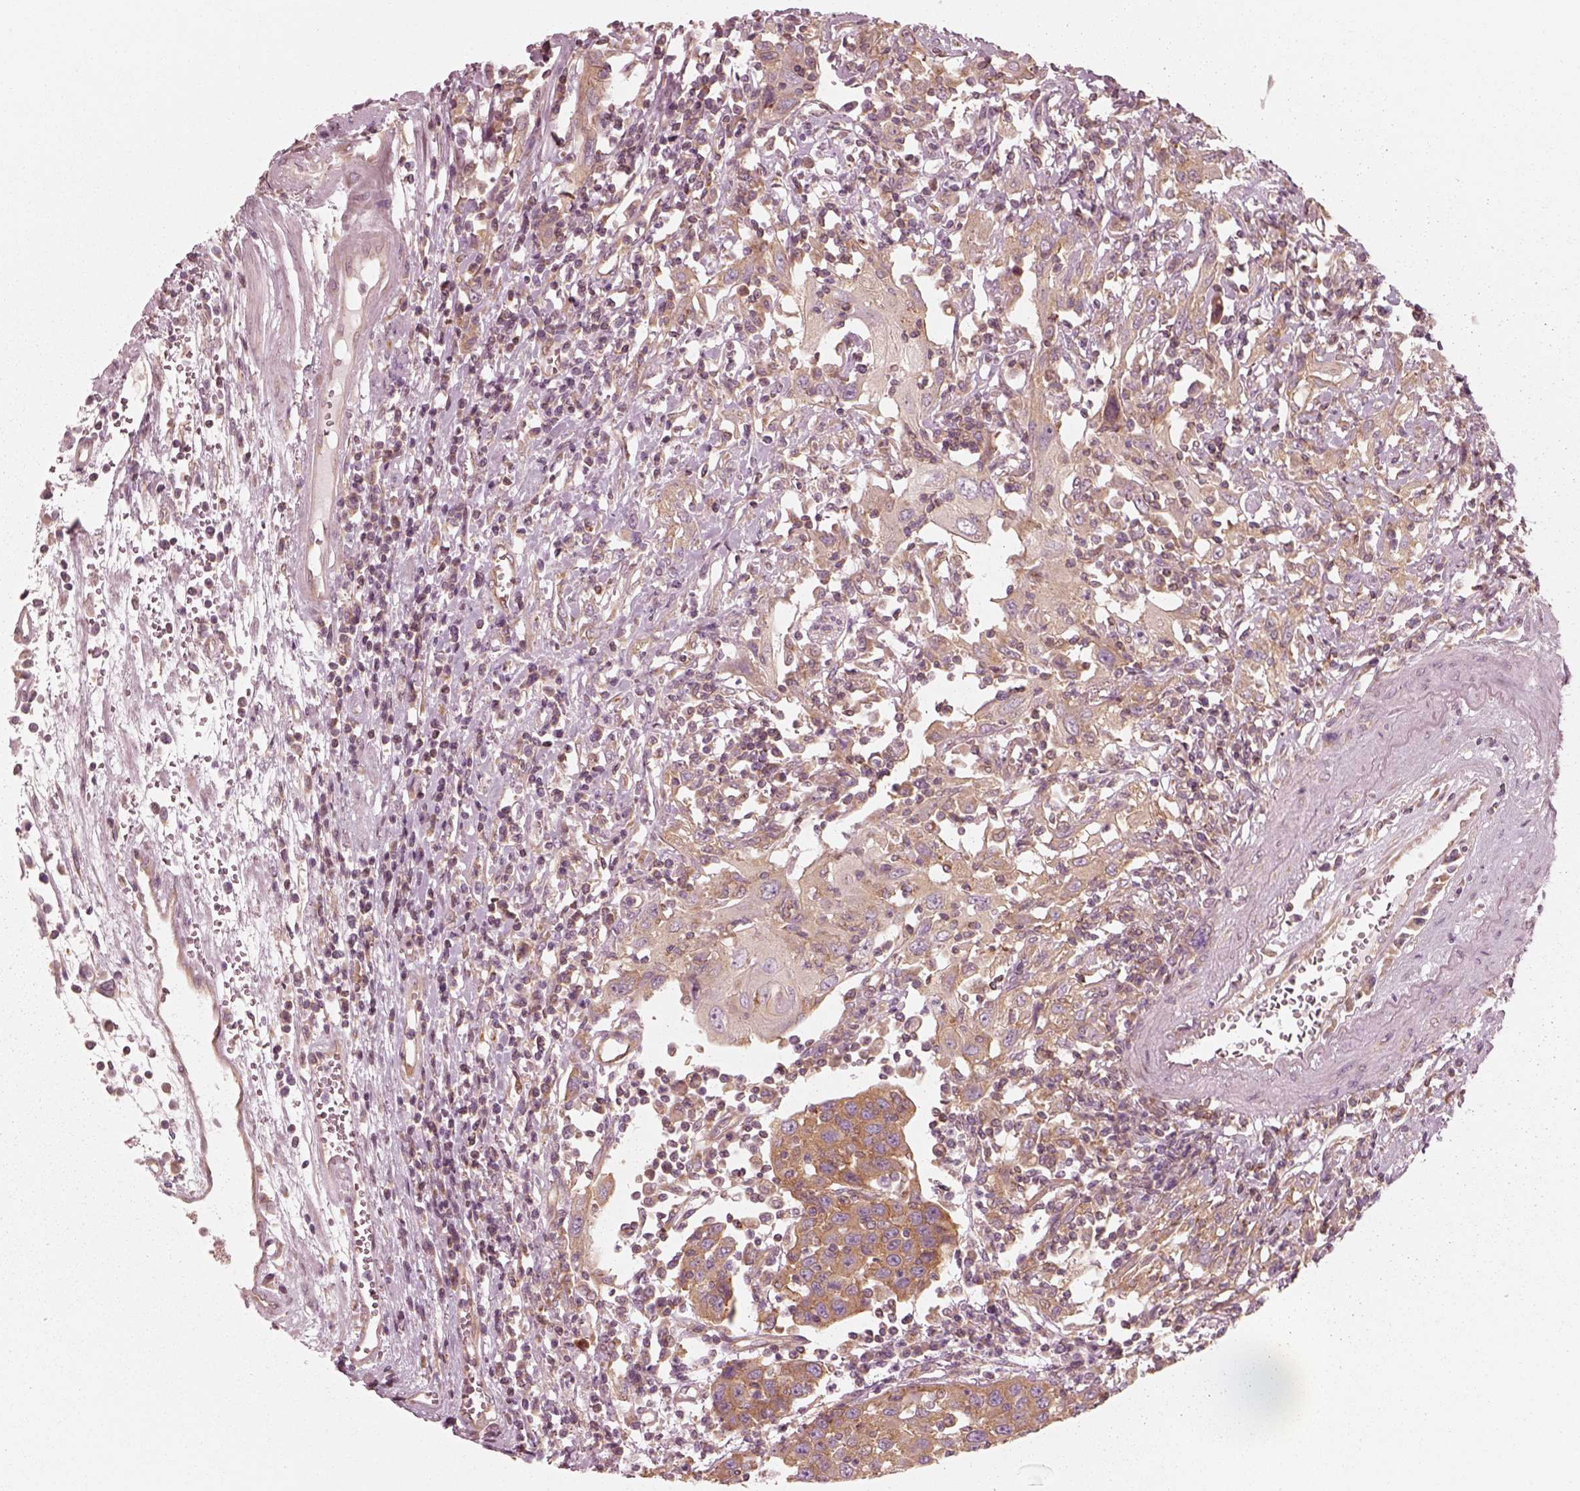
{"staining": {"intensity": "moderate", "quantity": ">75%", "location": "cytoplasmic/membranous"}, "tissue": "urothelial cancer", "cell_type": "Tumor cells", "image_type": "cancer", "snomed": [{"axis": "morphology", "description": "Urothelial carcinoma, High grade"}, {"axis": "topography", "description": "Urinary bladder"}], "caption": "High-grade urothelial carcinoma was stained to show a protein in brown. There is medium levels of moderate cytoplasmic/membranous staining in approximately >75% of tumor cells. Immunohistochemistry (ihc) stains the protein of interest in brown and the nuclei are stained blue.", "gene": "CNOT2", "patient": {"sex": "female", "age": 85}}